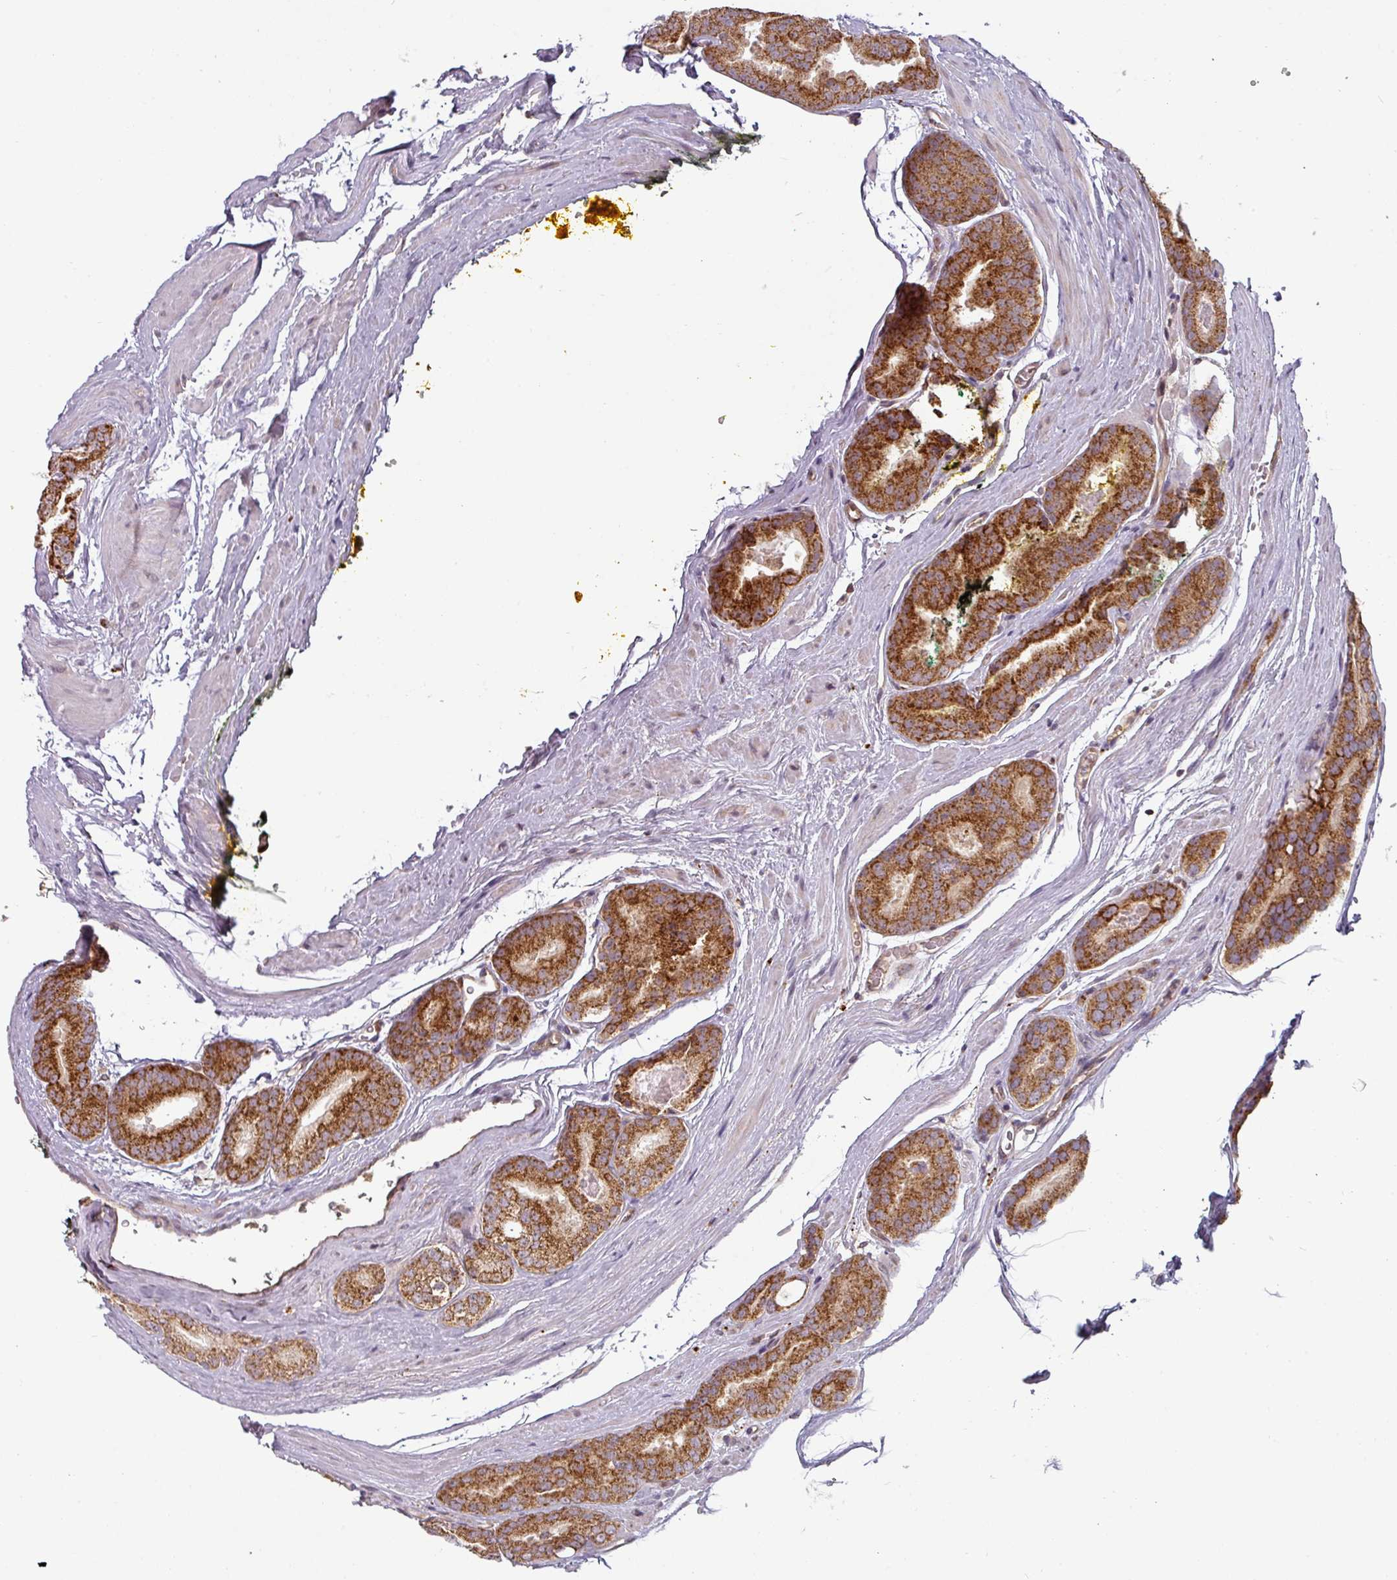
{"staining": {"intensity": "strong", "quantity": ">75%", "location": "cytoplasmic/membranous"}, "tissue": "prostate cancer", "cell_type": "Tumor cells", "image_type": "cancer", "snomed": [{"axis": "morphology", "description": "Adenocarcinoma, High grade"}, {"axis": "topography", "description": "Prostate"}], "caption": "An image of human prostate cancer (high-grade adenocarcinoma) stained for a protein displays strong cytoplasmic/membranous brown staining in tumor cells. Using DAB (brown) and hematoxylin (blue) stains, captured at high magnification using brightfield microscopy.", "gene": "MRPS16", "patient": {"sex": "male", "age": 72}}